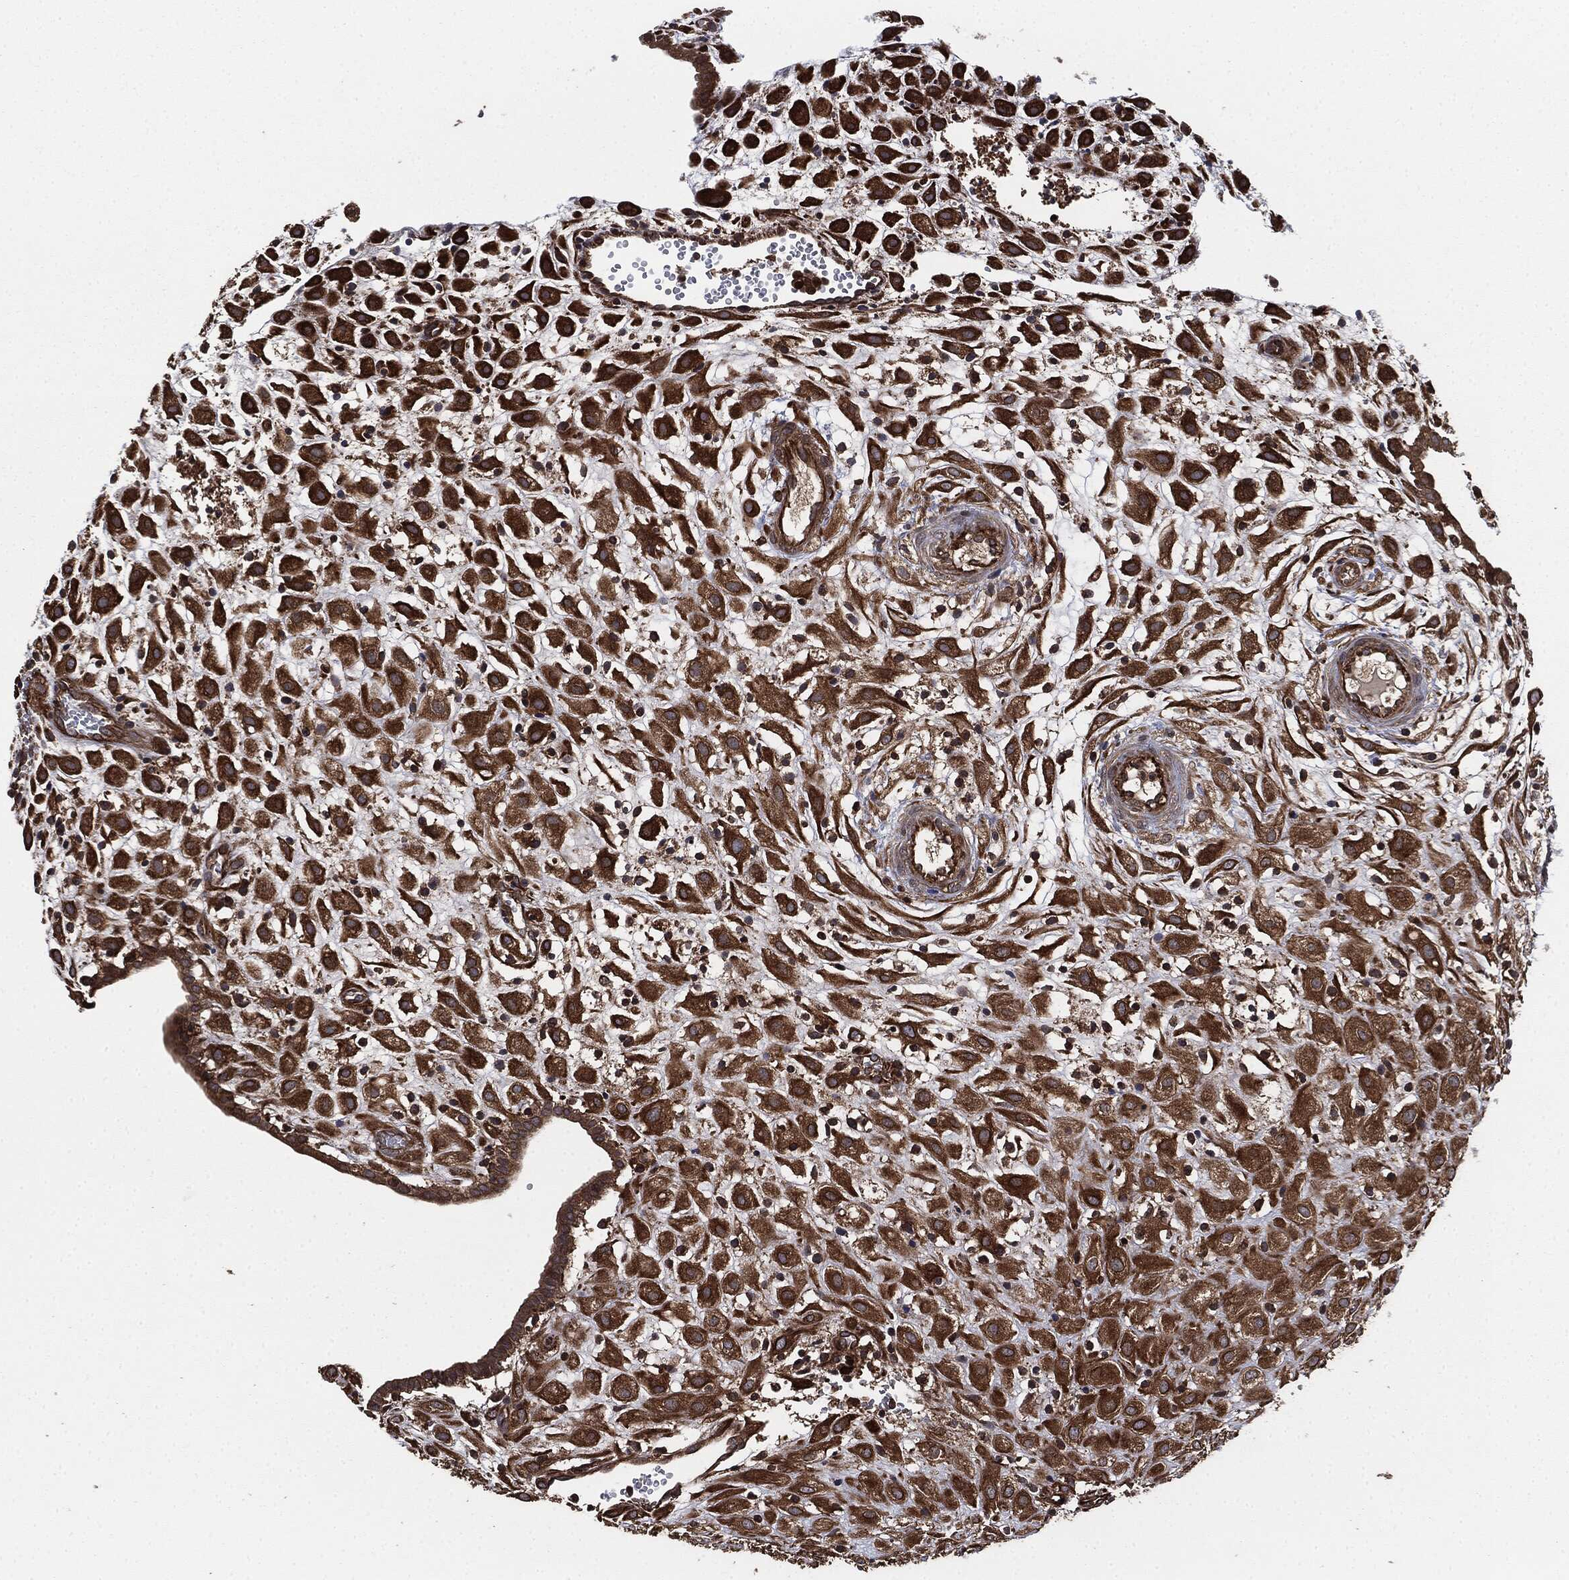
{"staining": {"intensity": "strong", "quantity": ">75%", "location": "cytoplasmic/membranous"}, "tissue": "placenta", "cell_type": "Decidual cells", "image_type": "normal", "snomed": [{"axis": "morphology", "description": "Normal tissue, NOS"}, {"axis": "topography", "description": "Placenta"}], "caption": "This is a histology image of immunohistochemistry staining of normal placenta, which shows strong staining in the cytoplasmic/membranous of decidual cells.", "gene": "RAP1GDS1", "patient": {"sex": "female", "age": 24}}